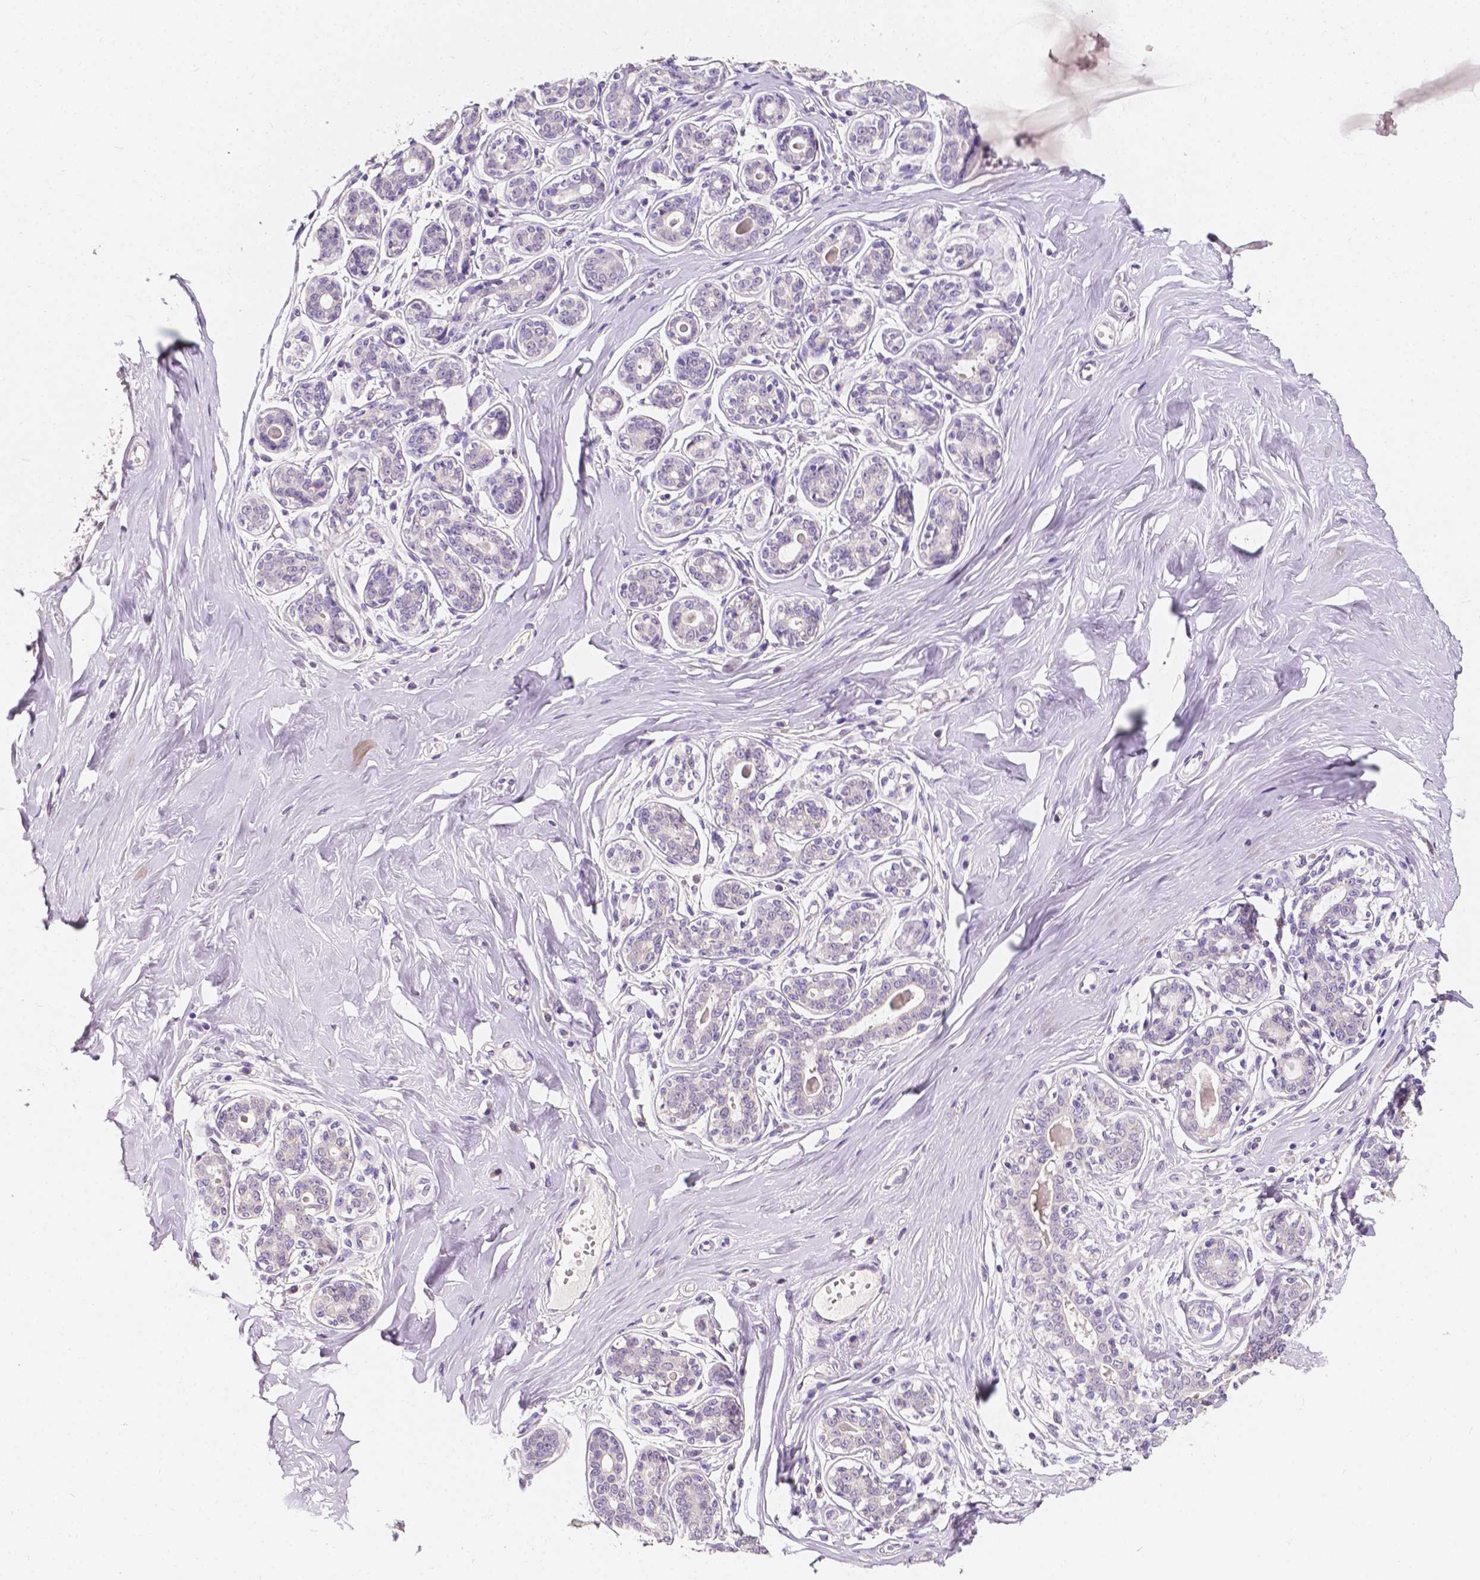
{"staining": {"intensity": "negative", "quantity": "none", "location": "none"}, "tissue": "breast", "cell_type": "Adipocytes", "image_type": "normal", "snomed": [{"axis": "morphology", "description": "Normal tissue, NOS"}, {"axis": "topography", "description": "Skin"}, {"axis": "topography", "description": "Breast"}], "caption": "IHC image of benign breast: breast stained with DAB demonstrates no significant protein positivity in adipocytes.", "gene": "TAL1", "patient": {"sex": "female", "age": 43}}